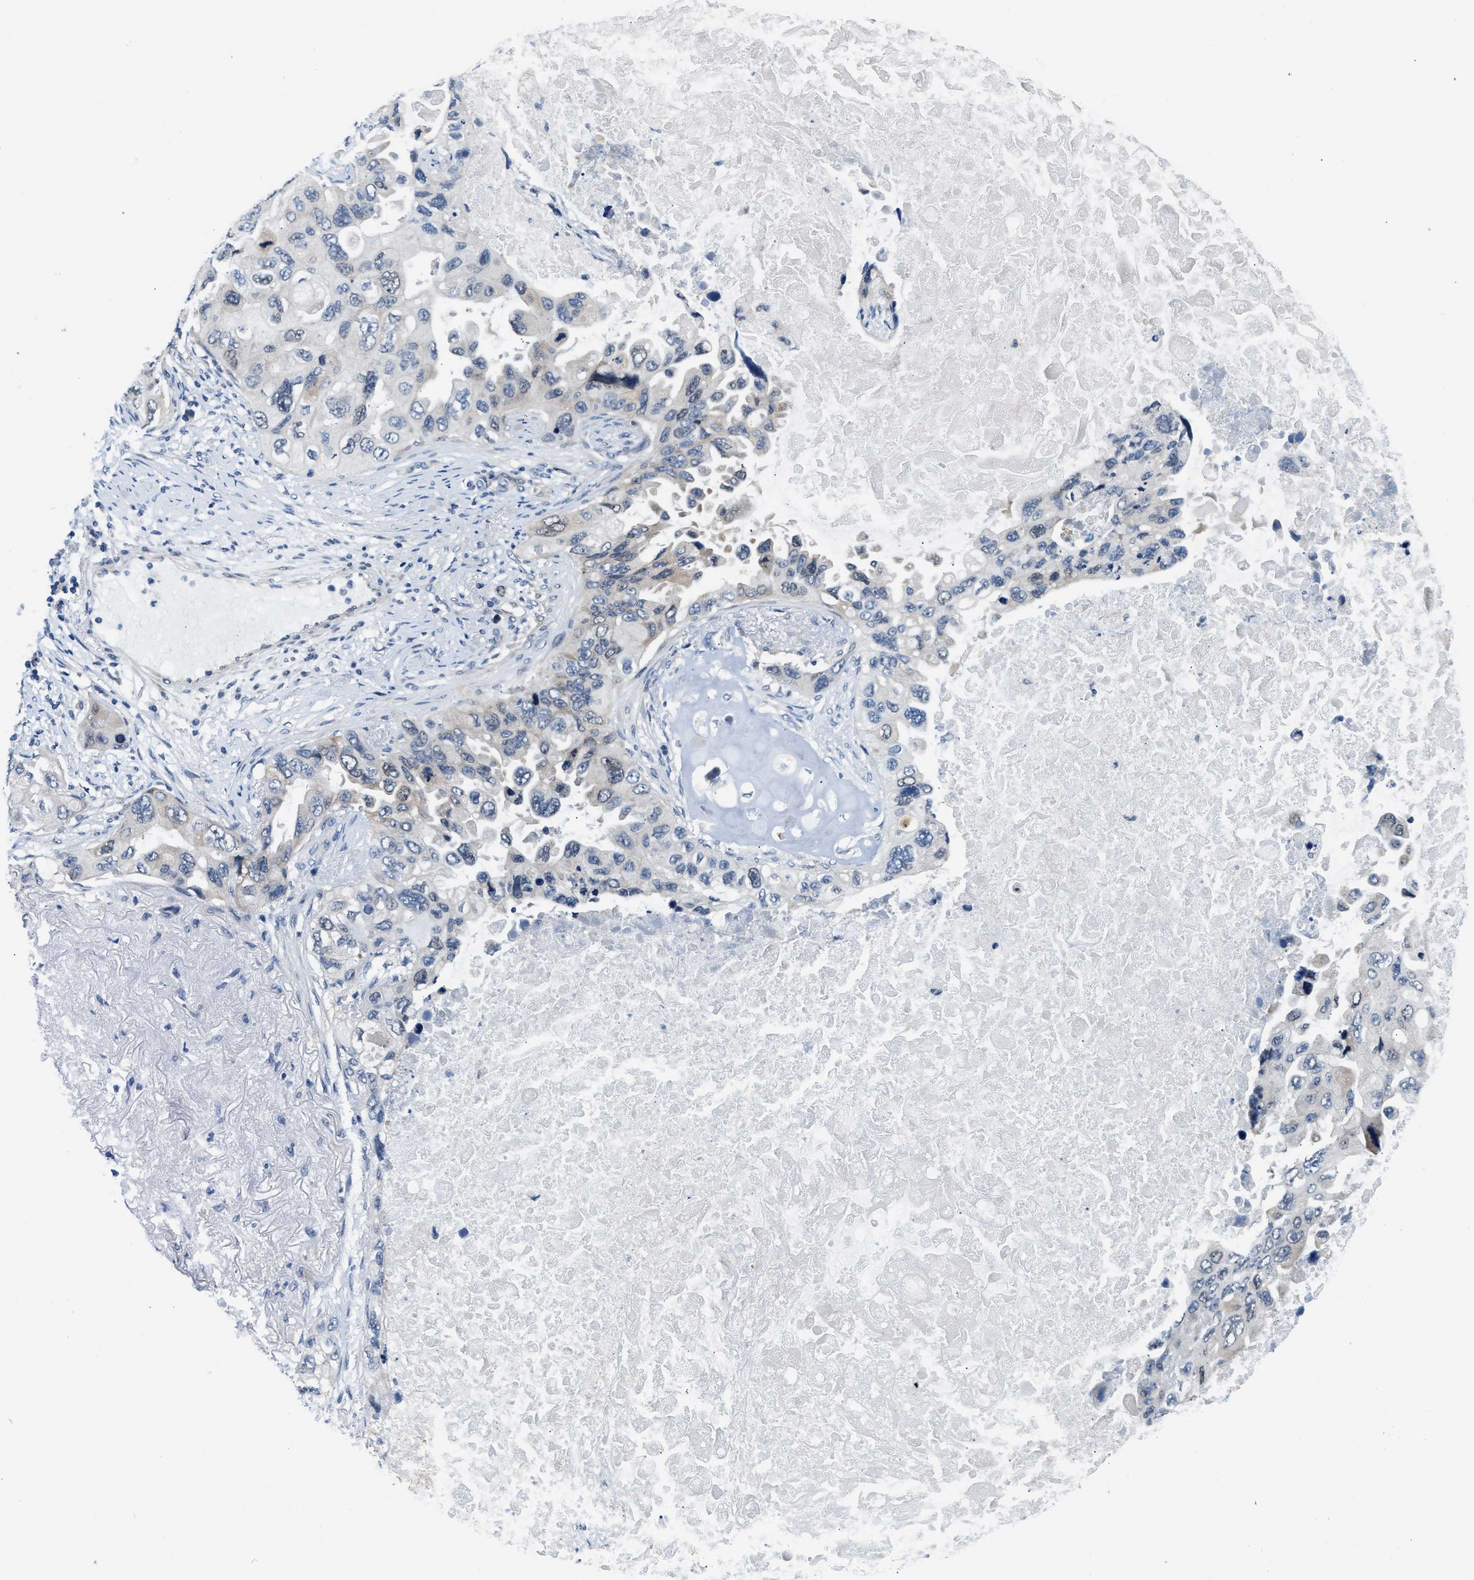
{"staining": {"intensity": "negative", "quantity": "none", "location": "none"}, "tissue": "lung cancer", "cell_type": "Tumor cells", "image_type": "cancer", "snomed": [{"axis": "morphology", "description": "Squamous cell carcinoma, NOS"}, {"axis": "topography", "description": "Lung"}], "caption": "Immunohistochemical staining of lung squamous cell carcinoma exhibits no significant expression in tumor cells. (Brightfield microscopy of DAB (3,3'-diaminobenzidine) IHC at high magnification).", "gene": "CLGN", "patient": {"sex": "female", "age": 73}}